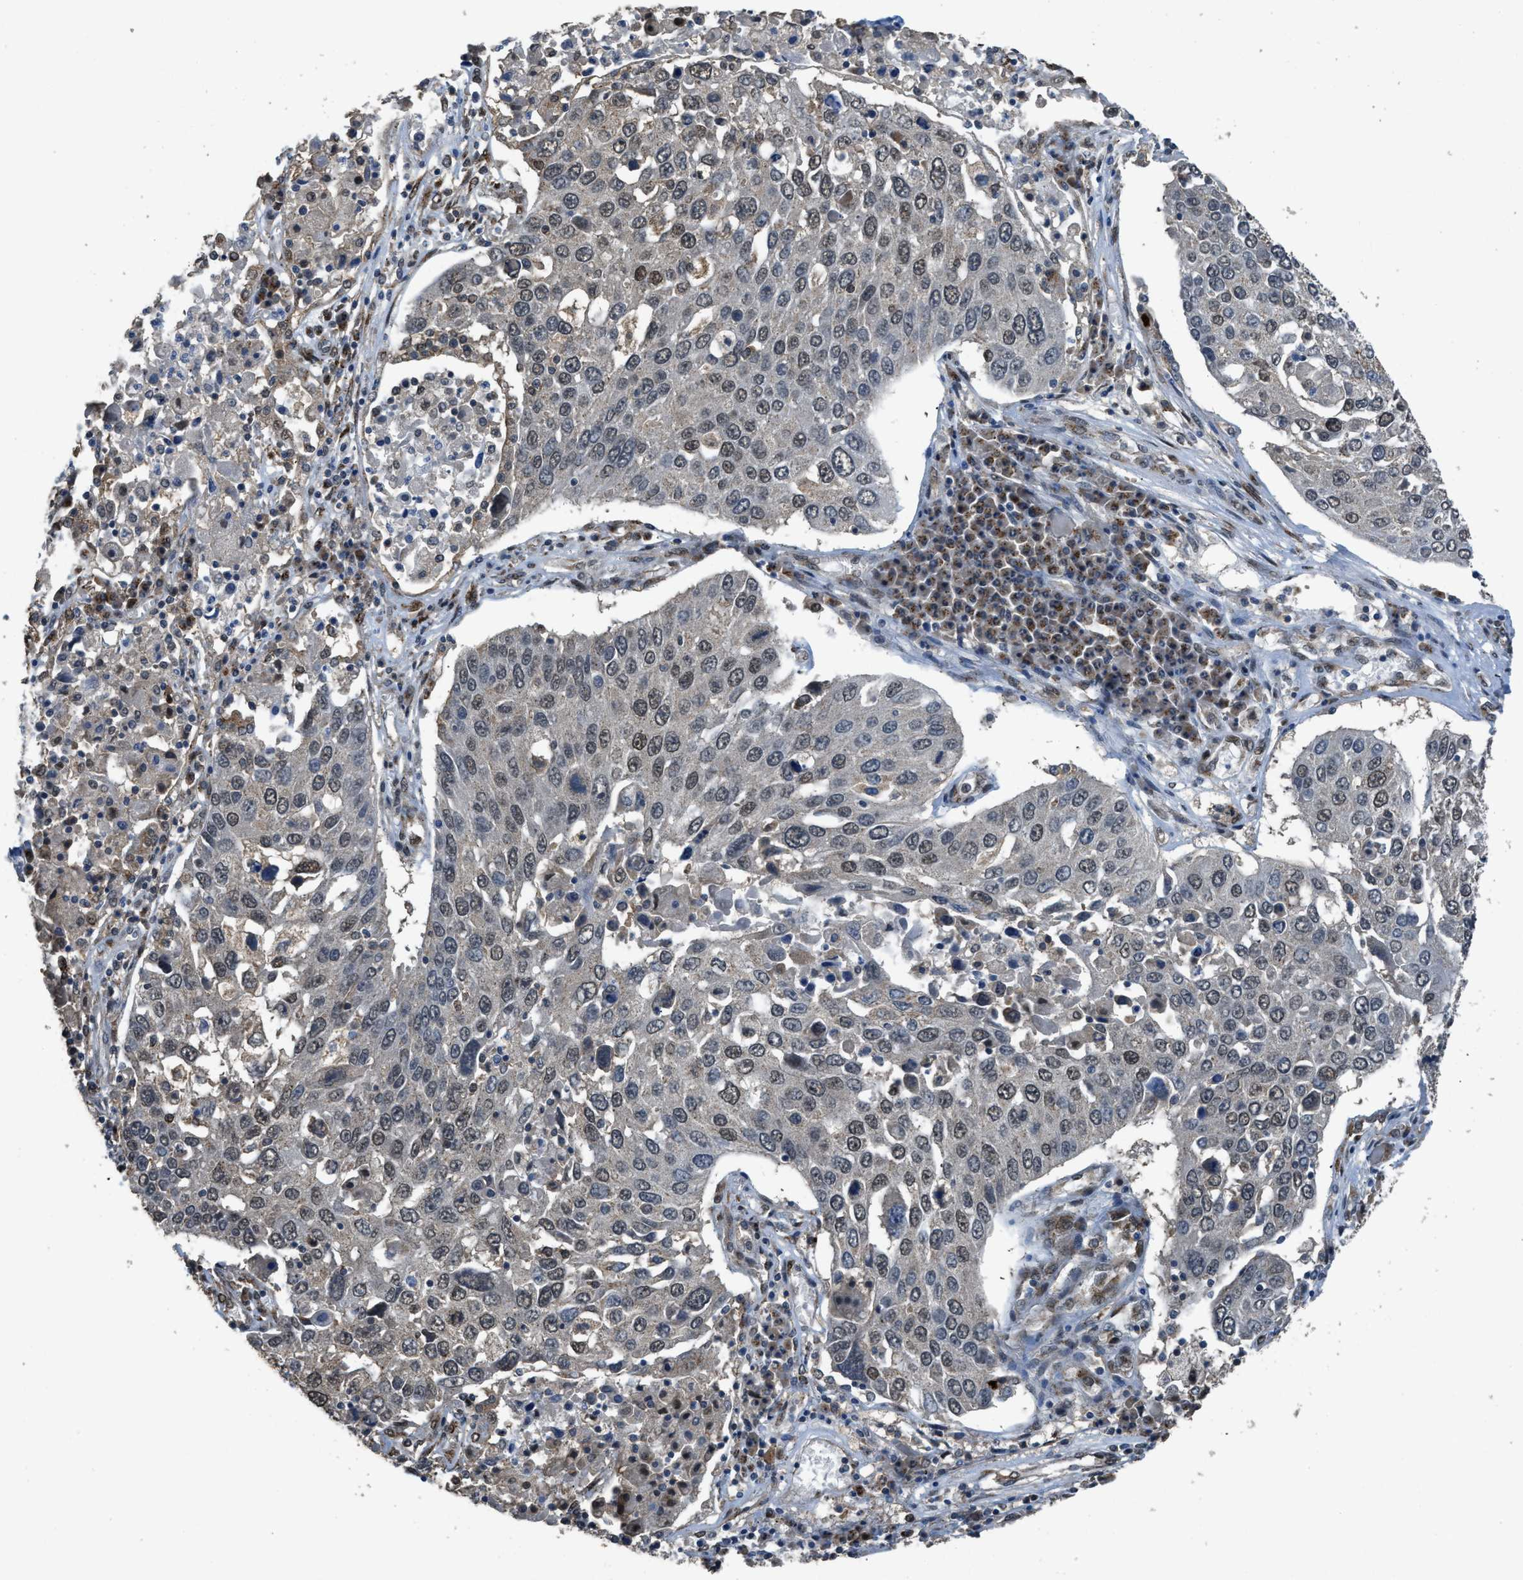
{"staining": {"intensity": "moderate", "quantity": "<25%", "location": "cytoplasmic/membranous,nuclear"}, "tissue": "lung cancer", "cell_type": "Tumor cells", "image_type": "cancer", "snomed": [{"axis": "morphology", "description": "Squamous cell carcinoma, NOS"}, {"axis": "topography", "description": "Lung"}], "caption": "An IHC histopathology image of neoplastic tissue is shown. Protein staining in brown shows moderate cytoplasmic/membranous and nuclear positivity in lung cancer (squamous cell carcinoma) within tumor cells. (DAB (3,3'-diaminobenzidine) IHC with brightfield microscopy, high magnification).", "gene": "IPO7", "patient": {"sex": "male", "age": 65}}